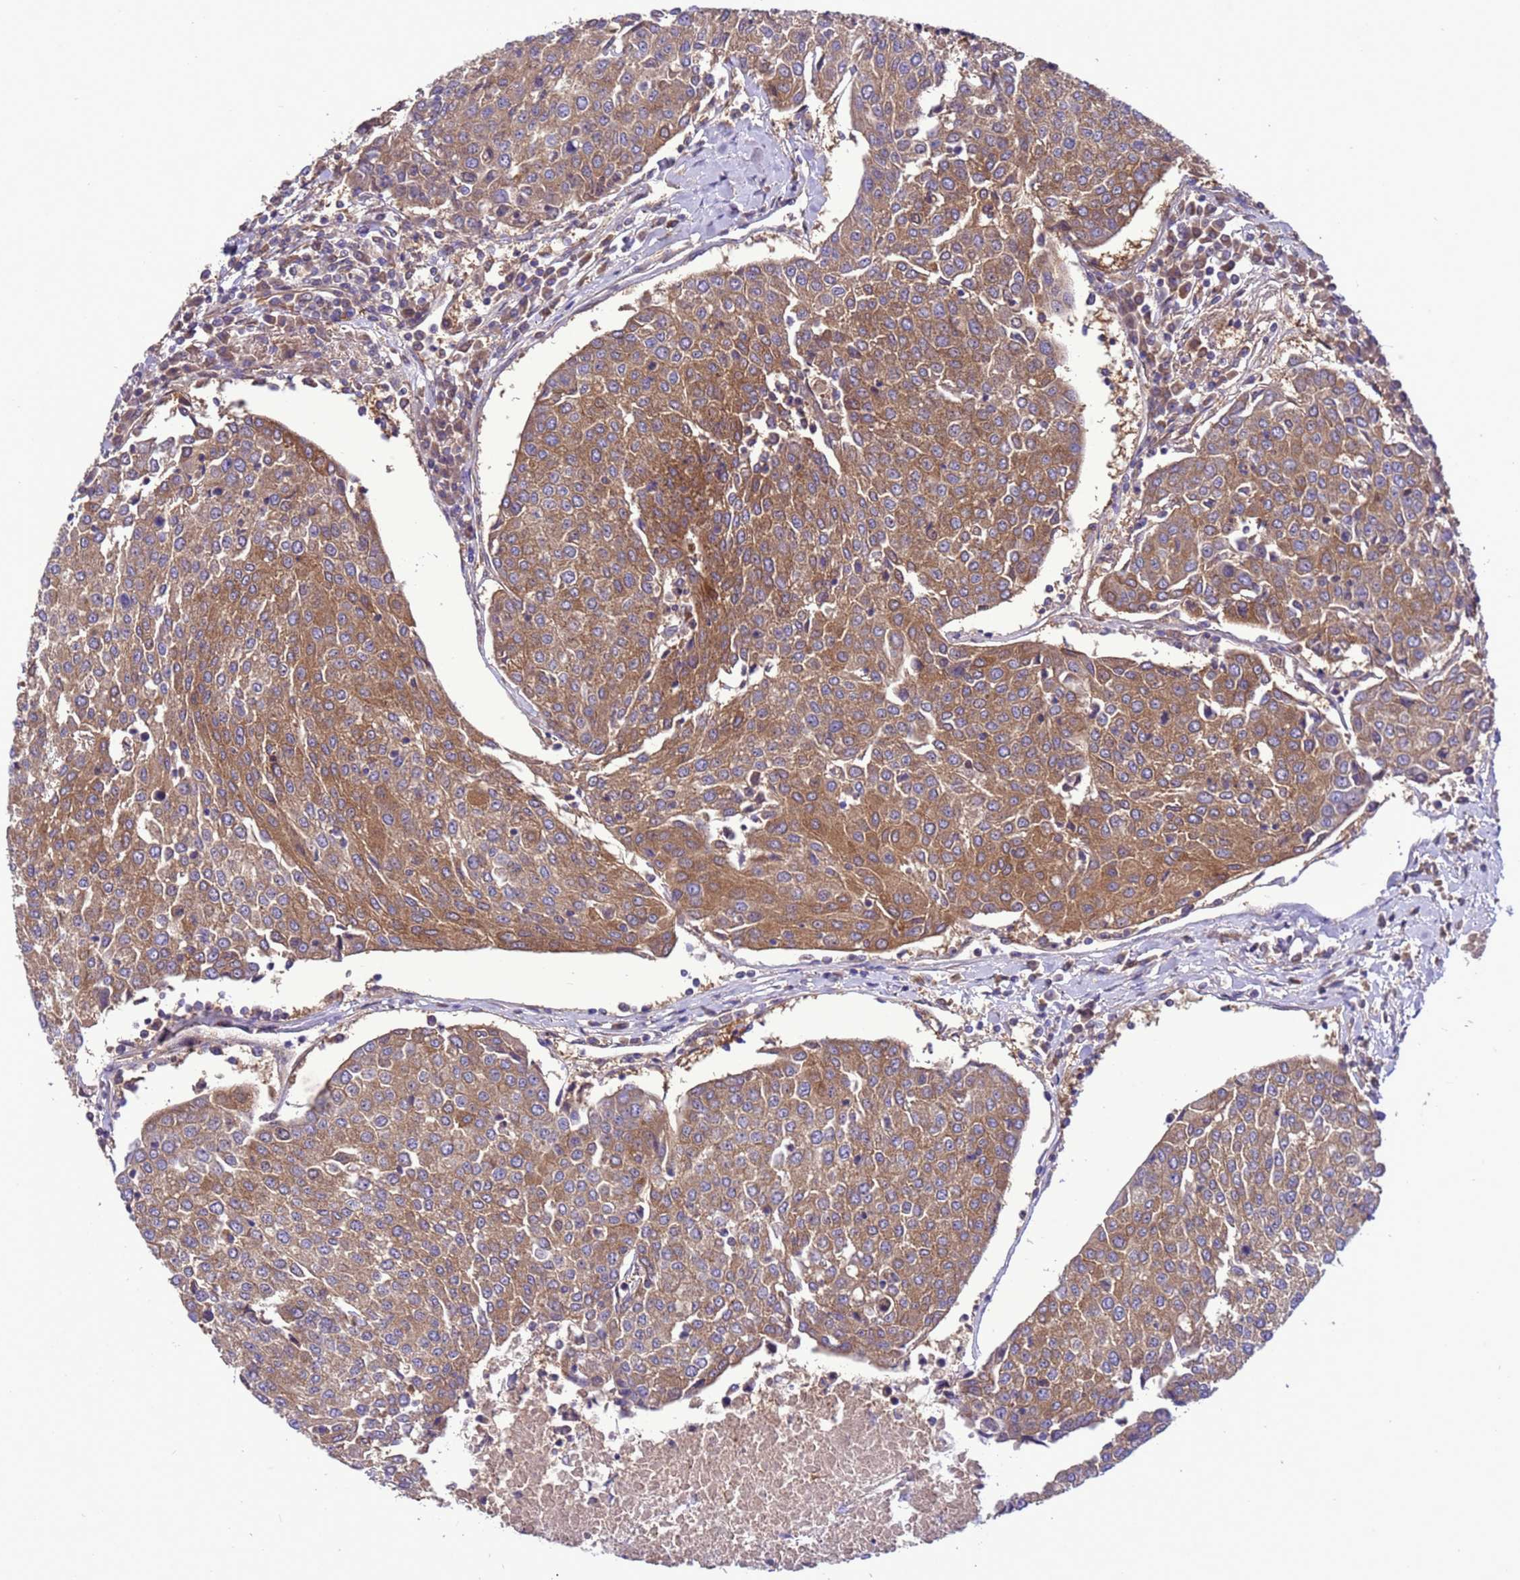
{"staining": {"intensity": "moderate", "quantity": ">75%", "location": "cytoplasmic/membranous"}, "tissue": "urothelial cancer", "cell_type": "Tumor cells", "image_type": "cancer", "snomed": [{"axis": "morphology", "description": "Urothelial carcinoma, High grade"}, {"axis": "topography", "description": "Urinary bladder"}], "caption": "An image showing moderate cytoplasmic/membranous positivity in approximately >75% of tumor cells in urothelial carcinoma (high-grade), as visualized by brown immunohistochemical staining.", "gene": "RABEP2", "patient": {"sex": "female", "age": 85}}